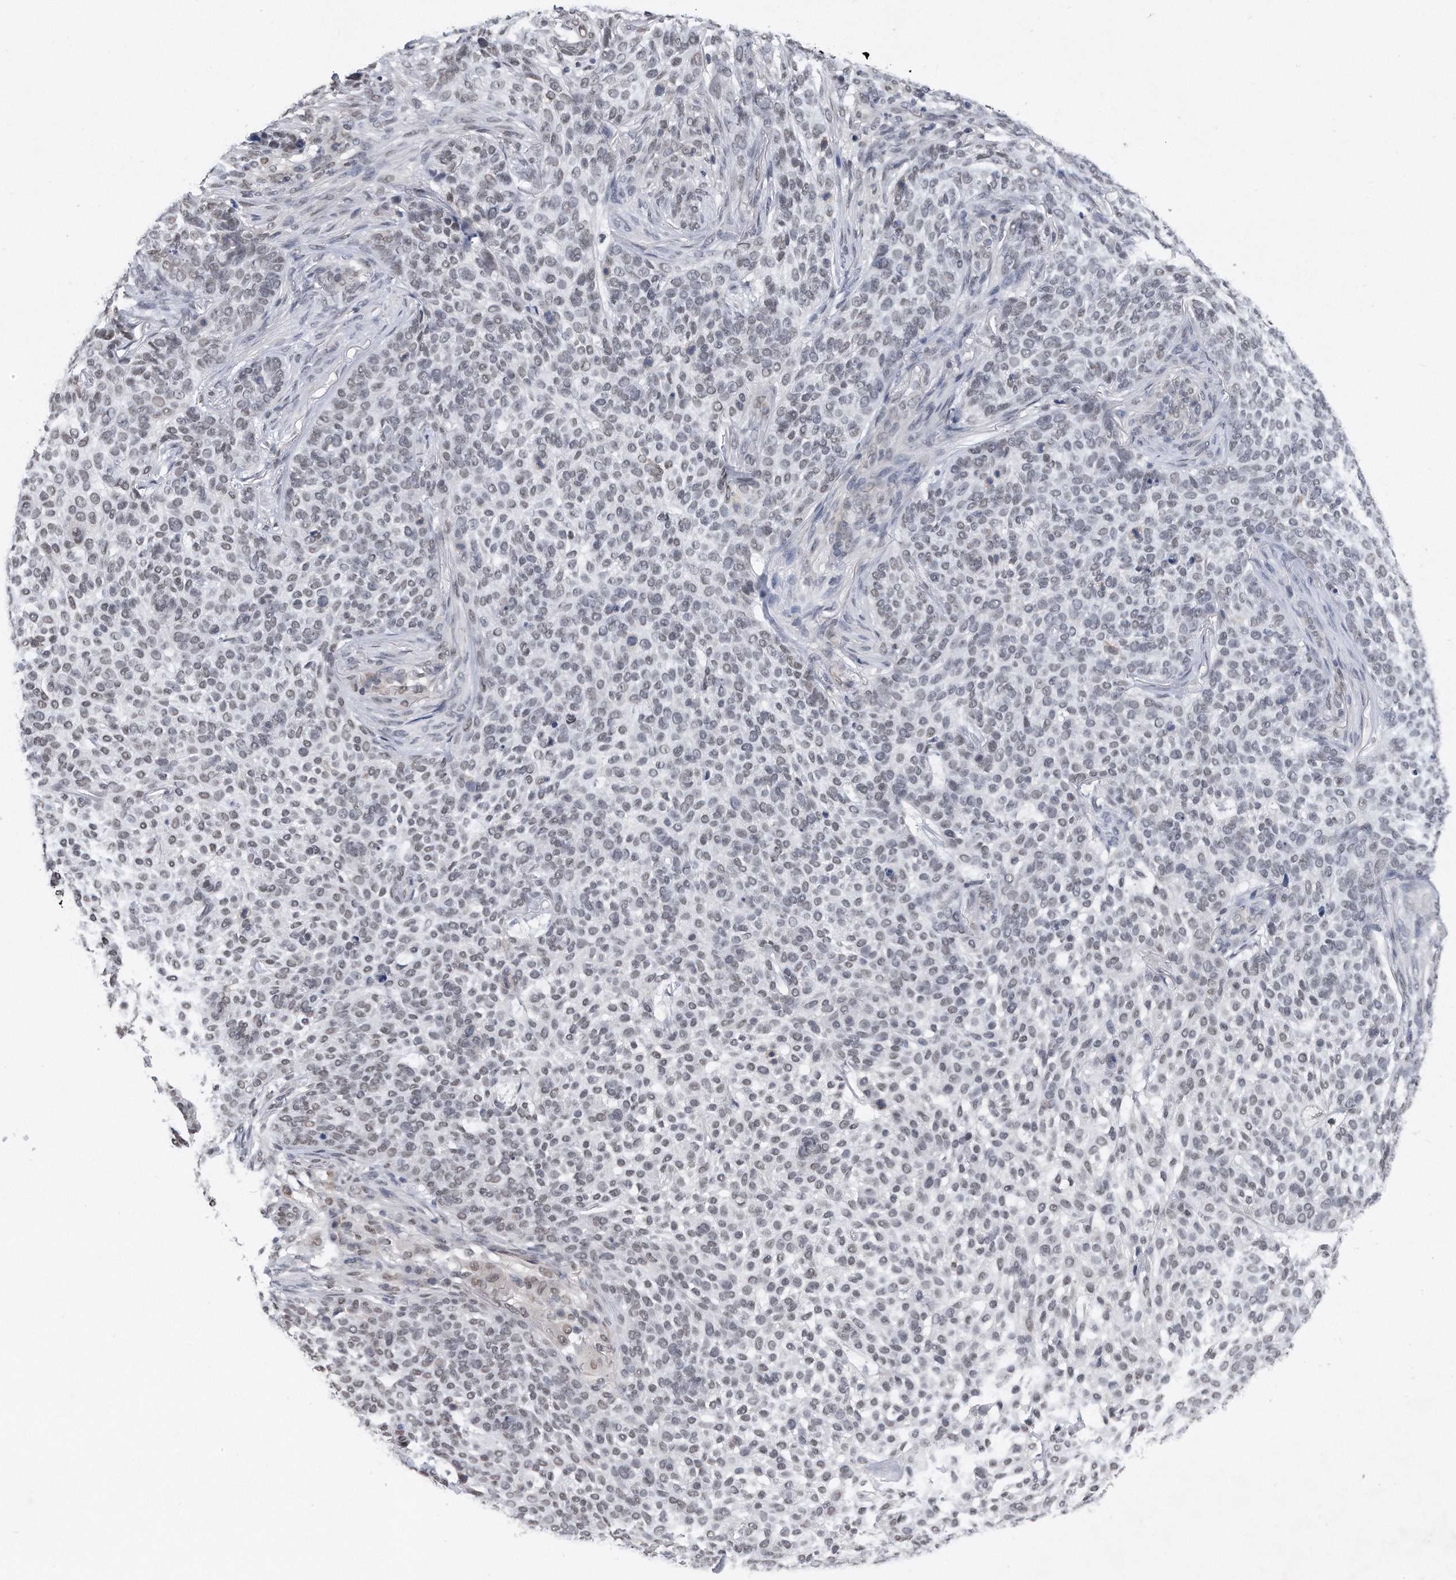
{"staining": {"intensity": "weak", "quantity": "<25%", "location": "nuclear"}, "tissue": "skin cancer", "cell_type": "Tumor cells", "image_type": "cancer", "snomed": [{"axis": "morphology", "description": "Basal cell carcinoma"}, {"axis": "topography", "description": "Skin"}], "caption": "An immunohistochemistry (IHC) photomicrograph of skin cancer is shown. There is no staining in tumor cells of skin cancer.", "gene": "TP53INP1", "patient": {"sex": "female", "age": 64}}